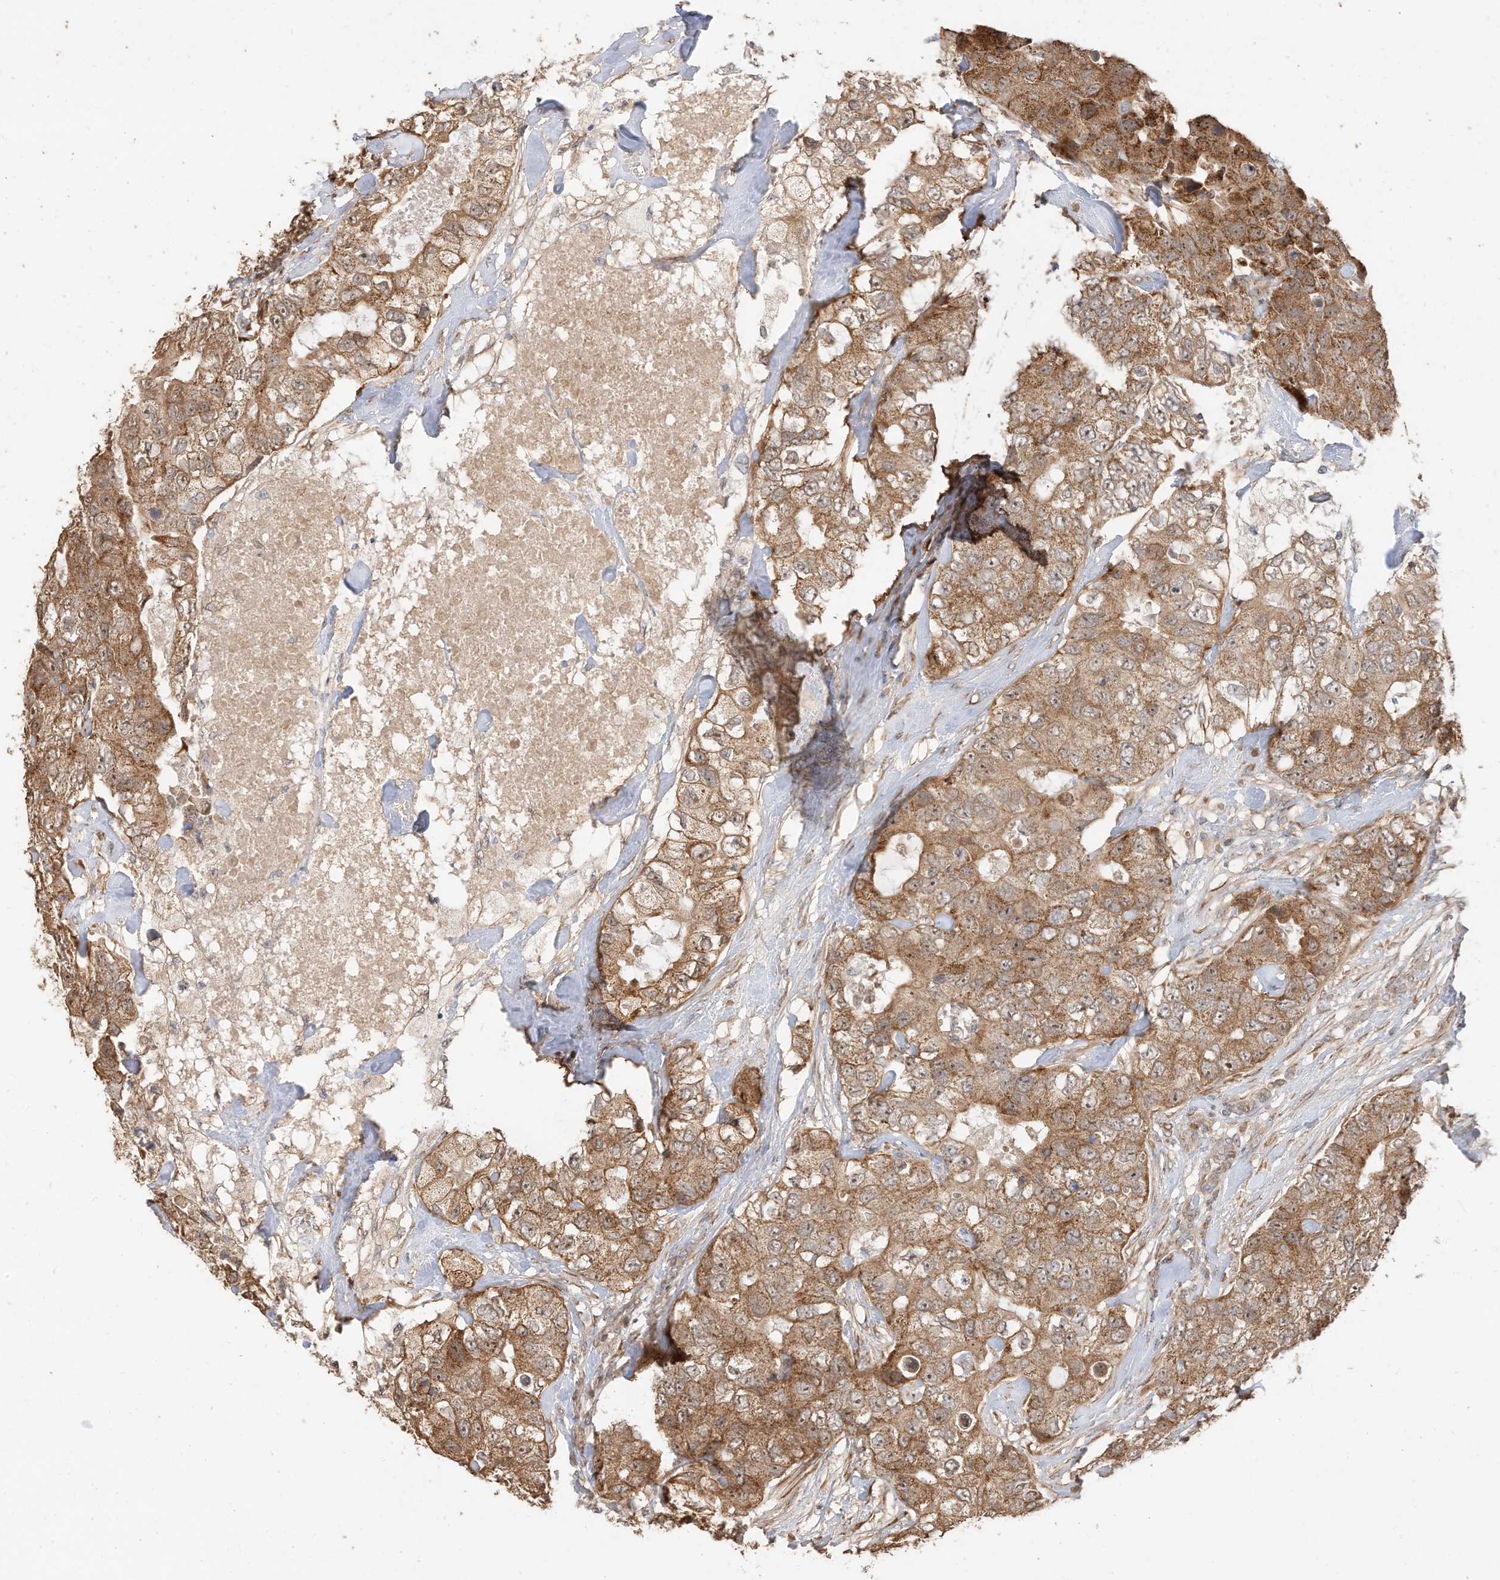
{"staining": {"intensity": "moderate", "quantity": ">75%", "location": "cytoplasmic/membranous"}, "tissue": "breast cancer", "cell_type": "Tumor cells", "image_type": "cancer", "snomed": [{"axis": "morphology", "description": "Duct carcinoma"}, {"axis": "topography", "description": "Breast"}], "caption": "Invasive ductal carcinoma (breast) tissue demonstrates moderate cytoplasmic/membranous positivity in approximately >75% of tumor cells, visualized by immunohistochemistry. The staining is performed using DAB brown chromogen to label protein expression. The nuclei are counter-stained blue using hematoxylin.", "gene": "CAGE1", "patient": {"sex": "female", "age": 62}}